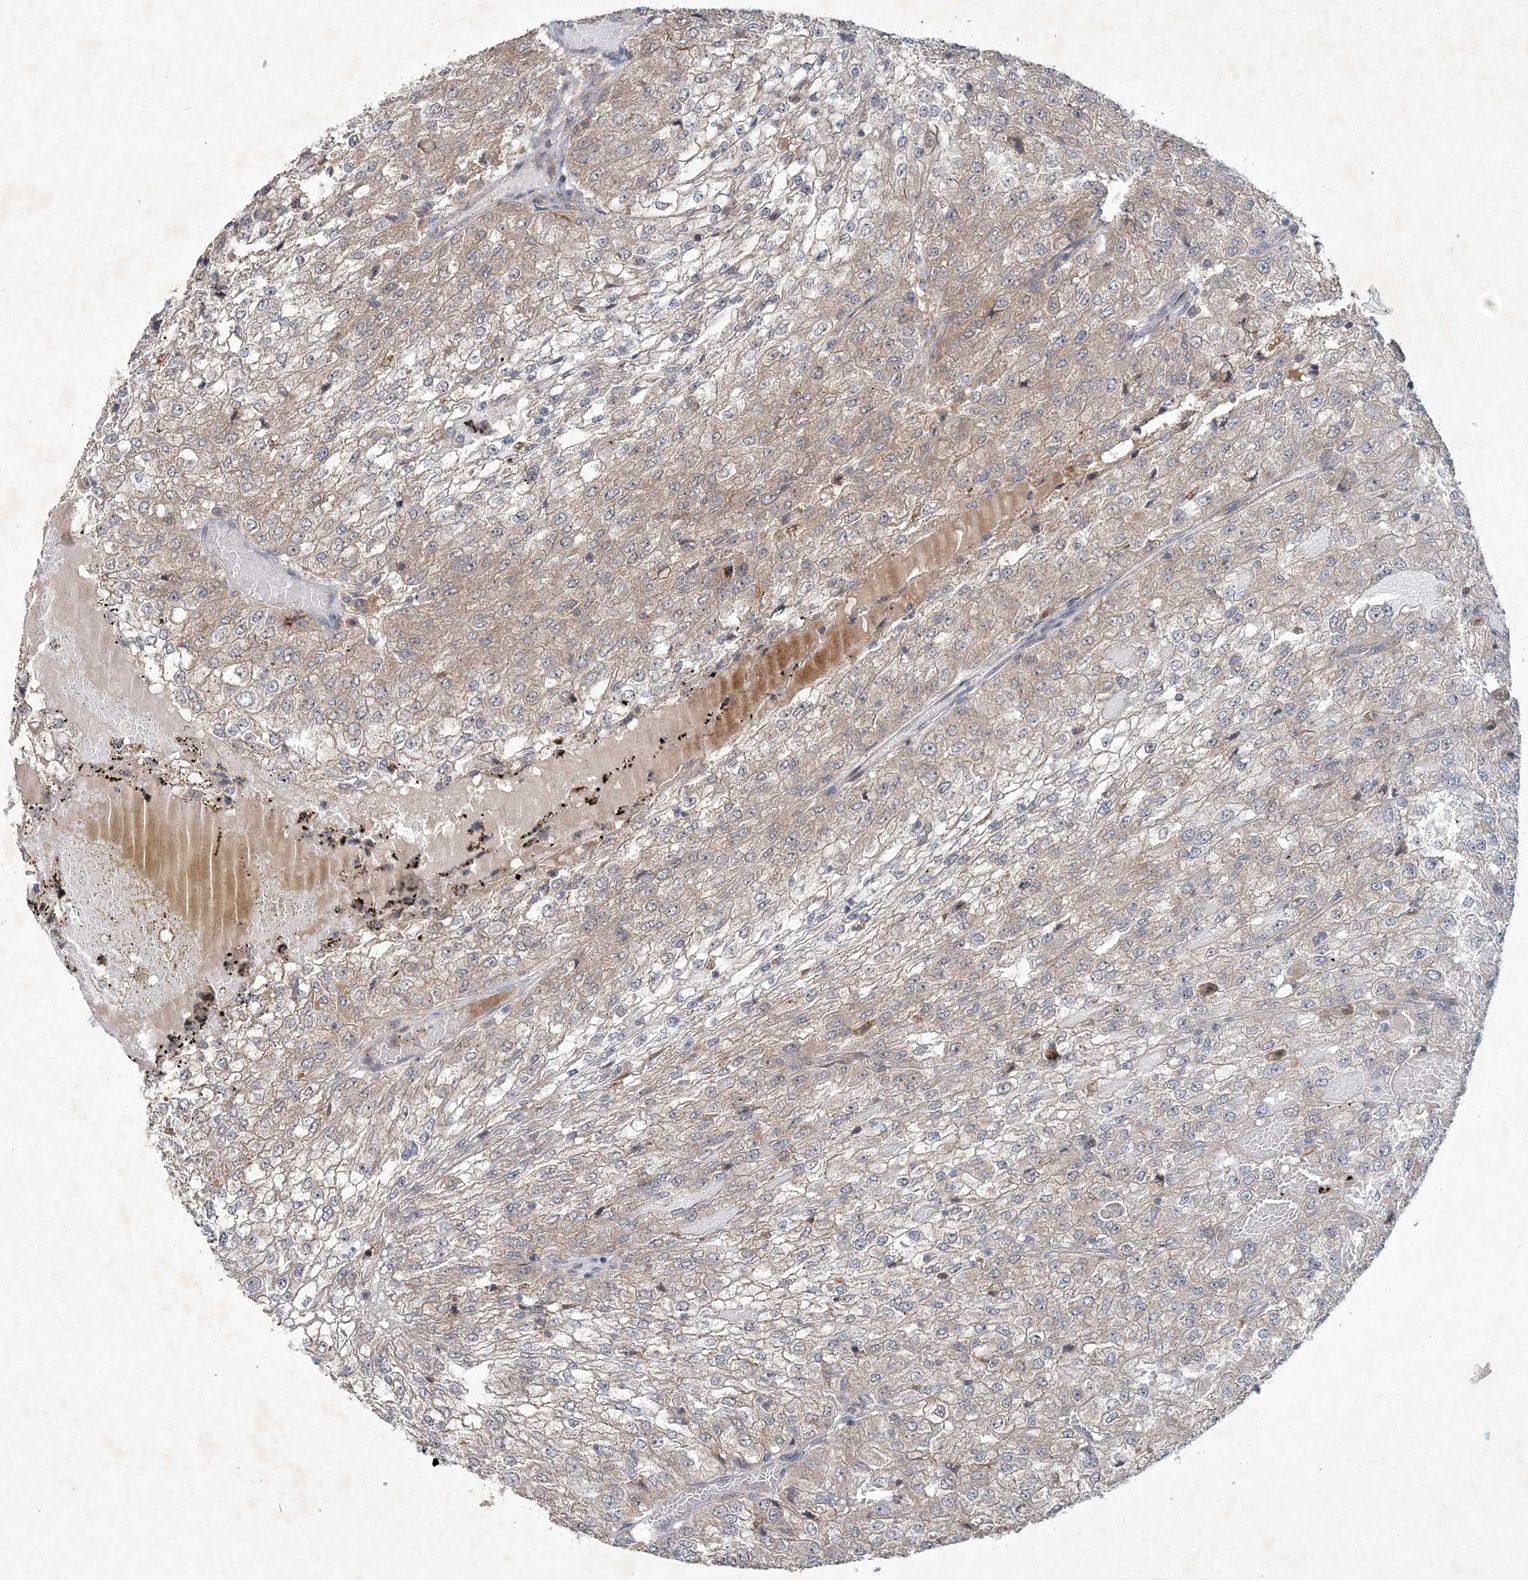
{"staining": {"intensity": "weak", "quantity": "25%-75%", "location": "cytoplasmic/membranous"}, "tissue": "renal cancer", "cell_type": "Tumor cells", "image_type": "cancer", "snomed": [{"axis": "morphology", "description": "Adenocarcinoma, NOS"}, {"axis": "topography", "description": "Kidney"}], "caption": "An image showing weak cytoplasmic/membranous positivity in approximately 25%-75% of tumor cells in renal adenocarcinoma, as visualized by brown immunohistochemical staining.", "gene": "RNF25", "patient": {"sex": "female", "age": 54}}